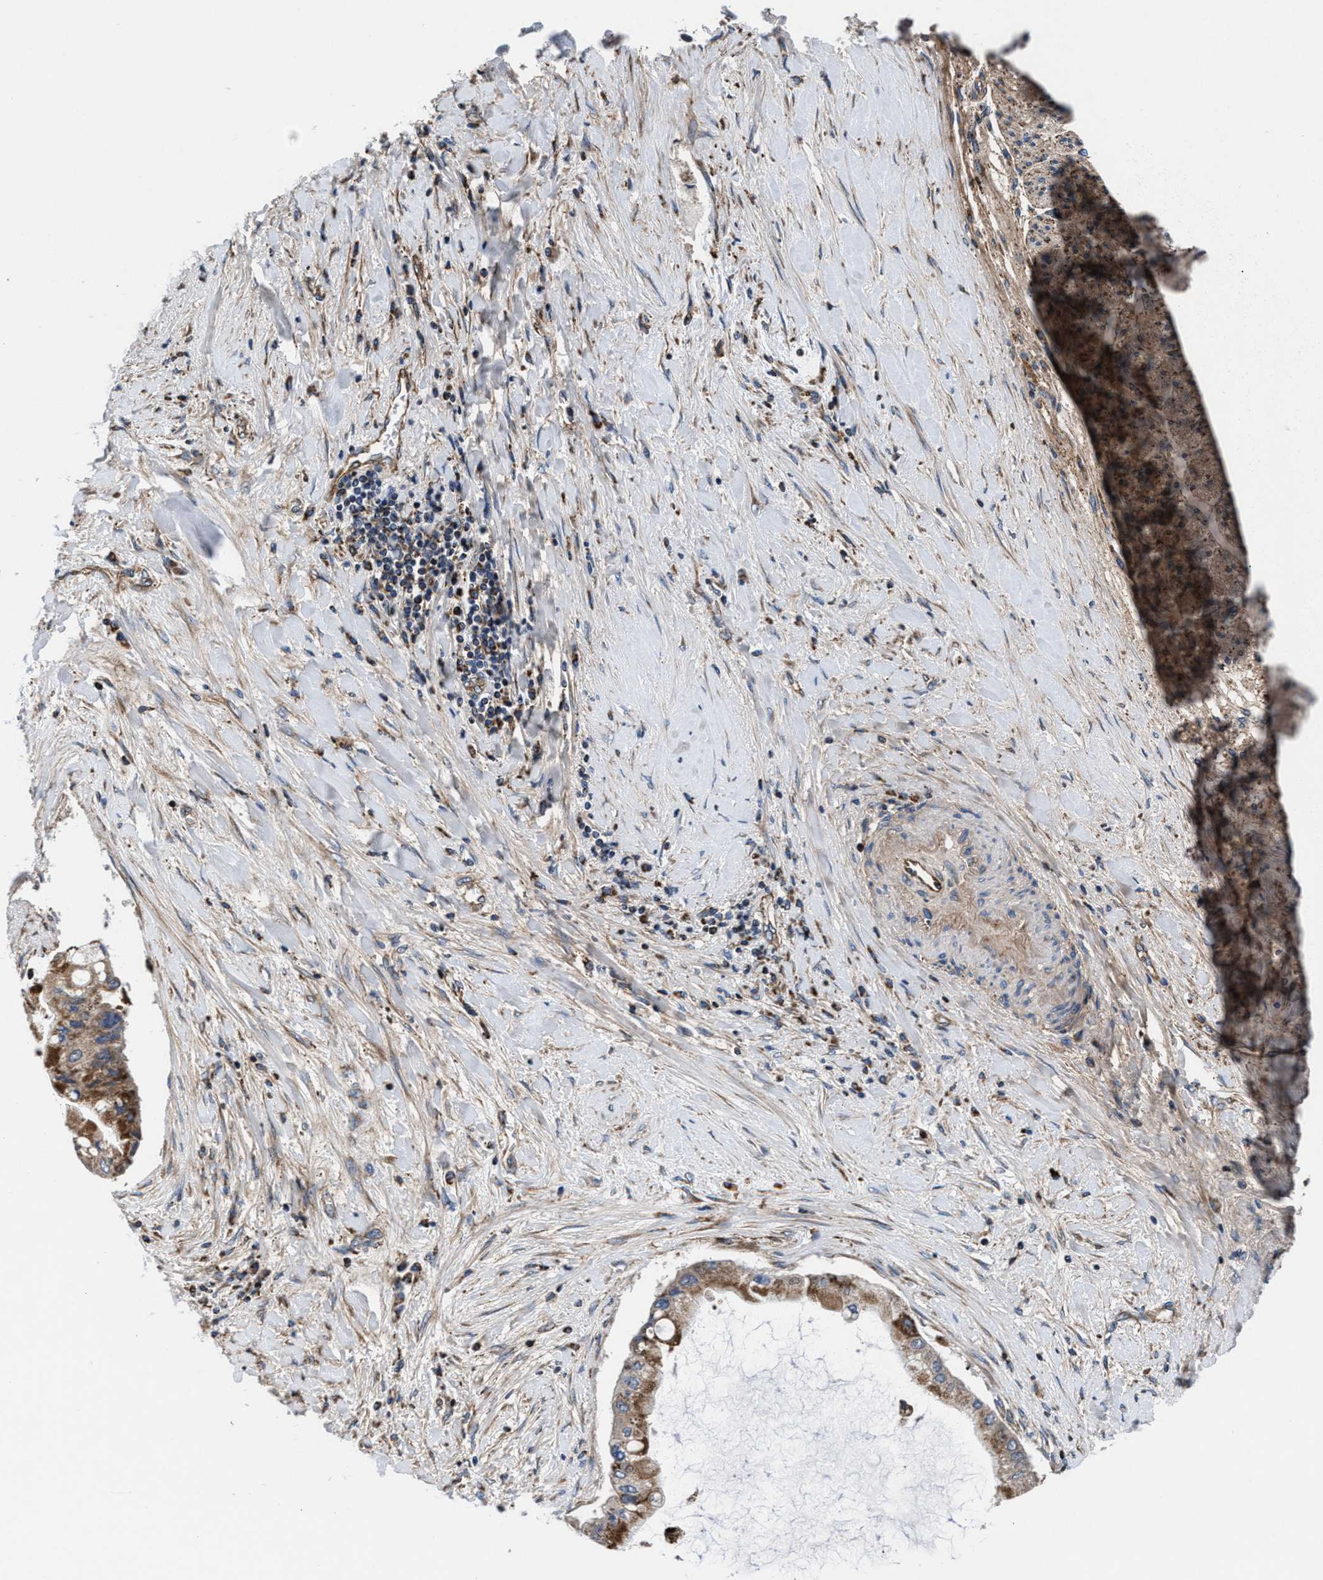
{"staining": {"intensity": "moderate", "quantity": ">75%", "location": "cytoplasmic/membranous"}, "tissue": "liver cancer", "cell_type": "Tumor cells", "image_type": "cancer", "snomed": [{"axis": "morphology", "description": "Cholangiocarcinoma"}, {"axis": "topography", "description": "Liver"}], "caption": "Immunohistochemistry (IHC) (DAB) staining of cholangiocarcinoma (liver) reveals moderate cytoplasmic/membranous protein positivity in approximately >75% of tumor cells. The protein is stained brown, and the nuclei are stained in blue (DAB (3,3'-diaminobenzidine) IHC with brightfield microscopy, high magnification).", "gene": "PRR15L", "patient": {"sex": "male", "age": 50}}